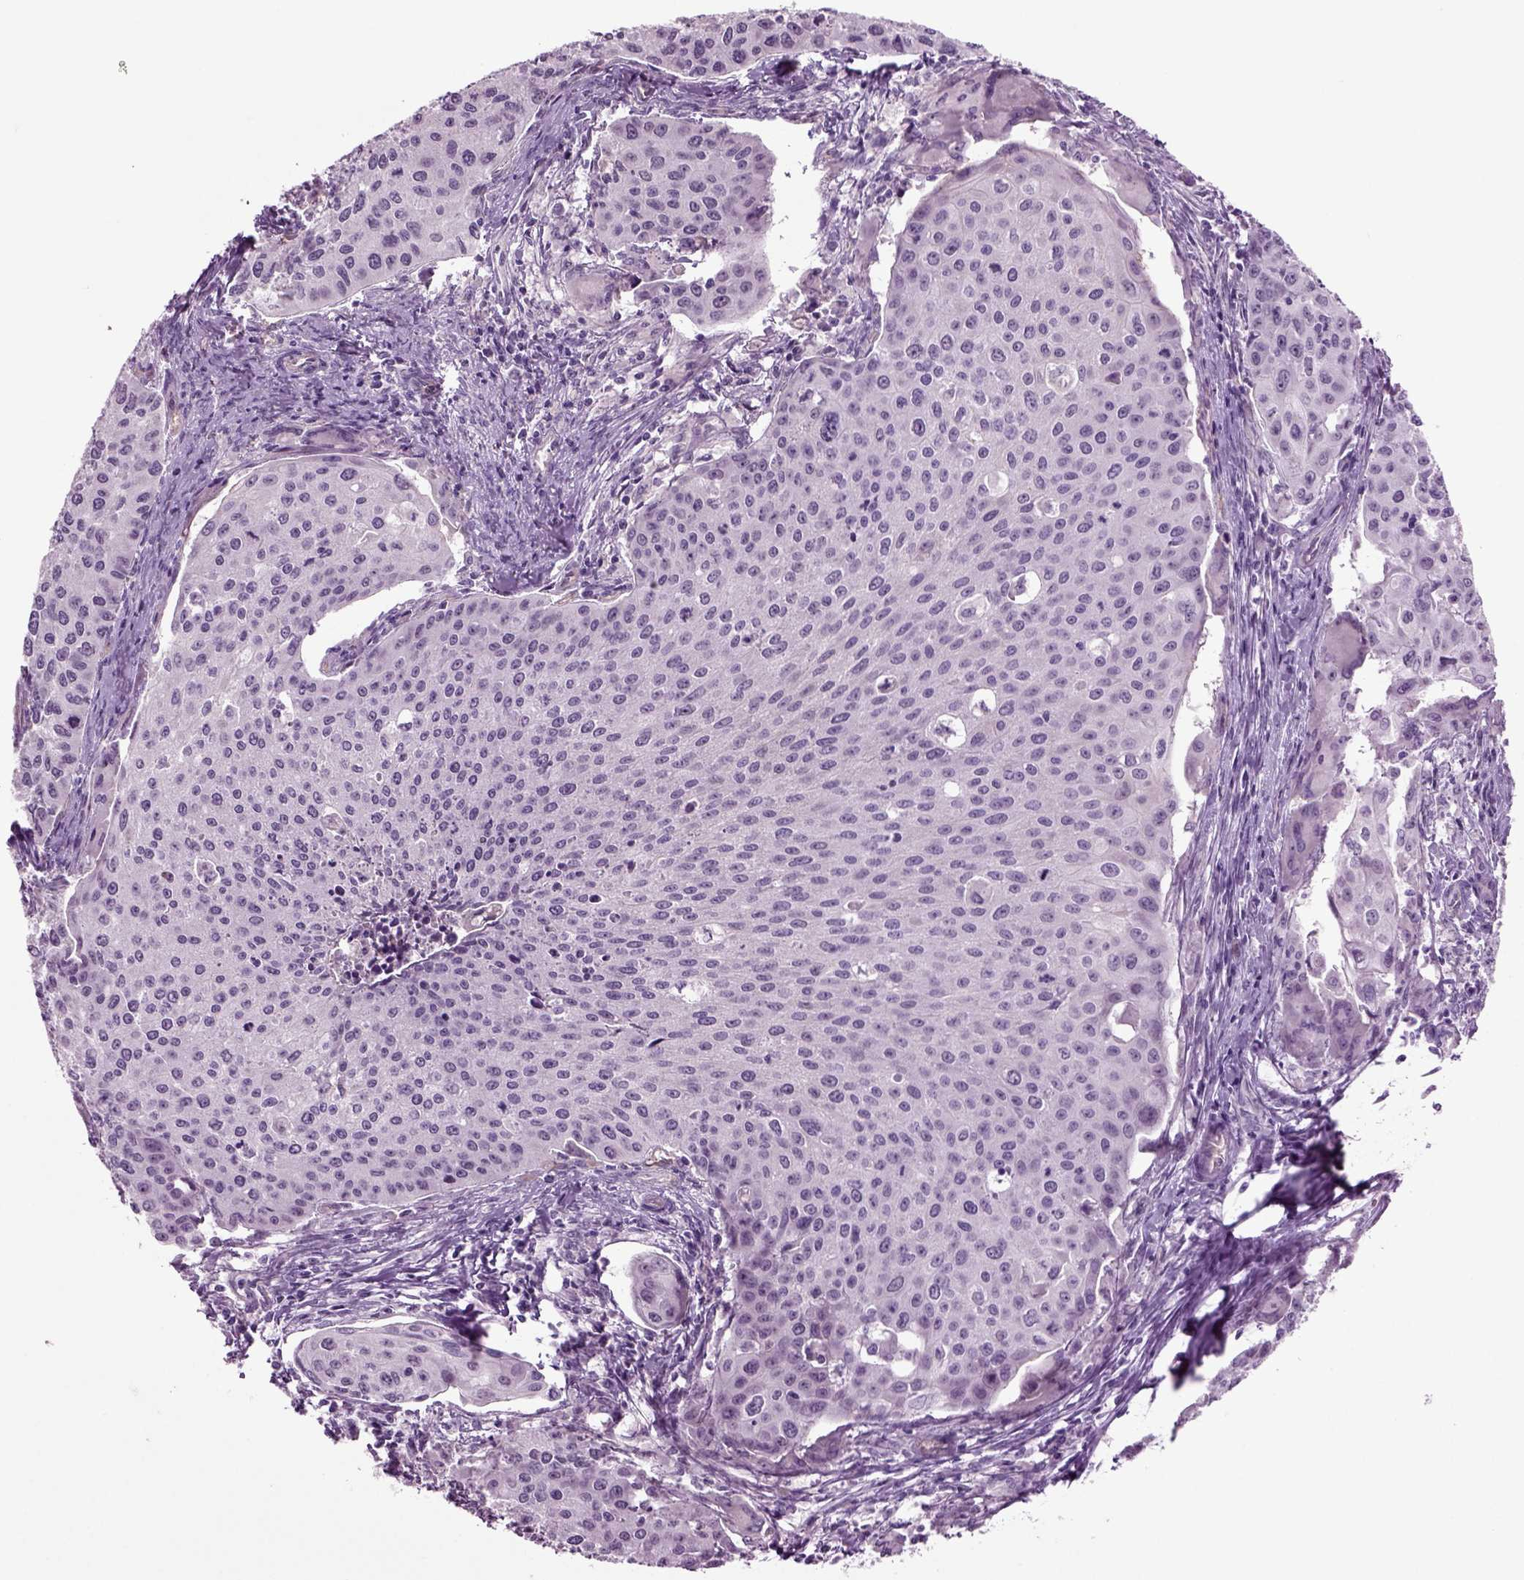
{"staining": {"intensity": "negative", "quantity": "none", "location": "none"}, "tissue": "cervical cancer", "cell_type": "Tumor cells", "image_type": "cancer", "snomed": [{"axis": "morphology", "description": "Squamous cell carcinoma, NOS"}, {"axis": "topography", "description": "Cervix"}], "caption": "Protein analysis of squamous cell carcinoma (cervical) displays no significant staining in tumor cells.", "gene": "COL9A2", "patient": {"sex": "female", "age": 38}}